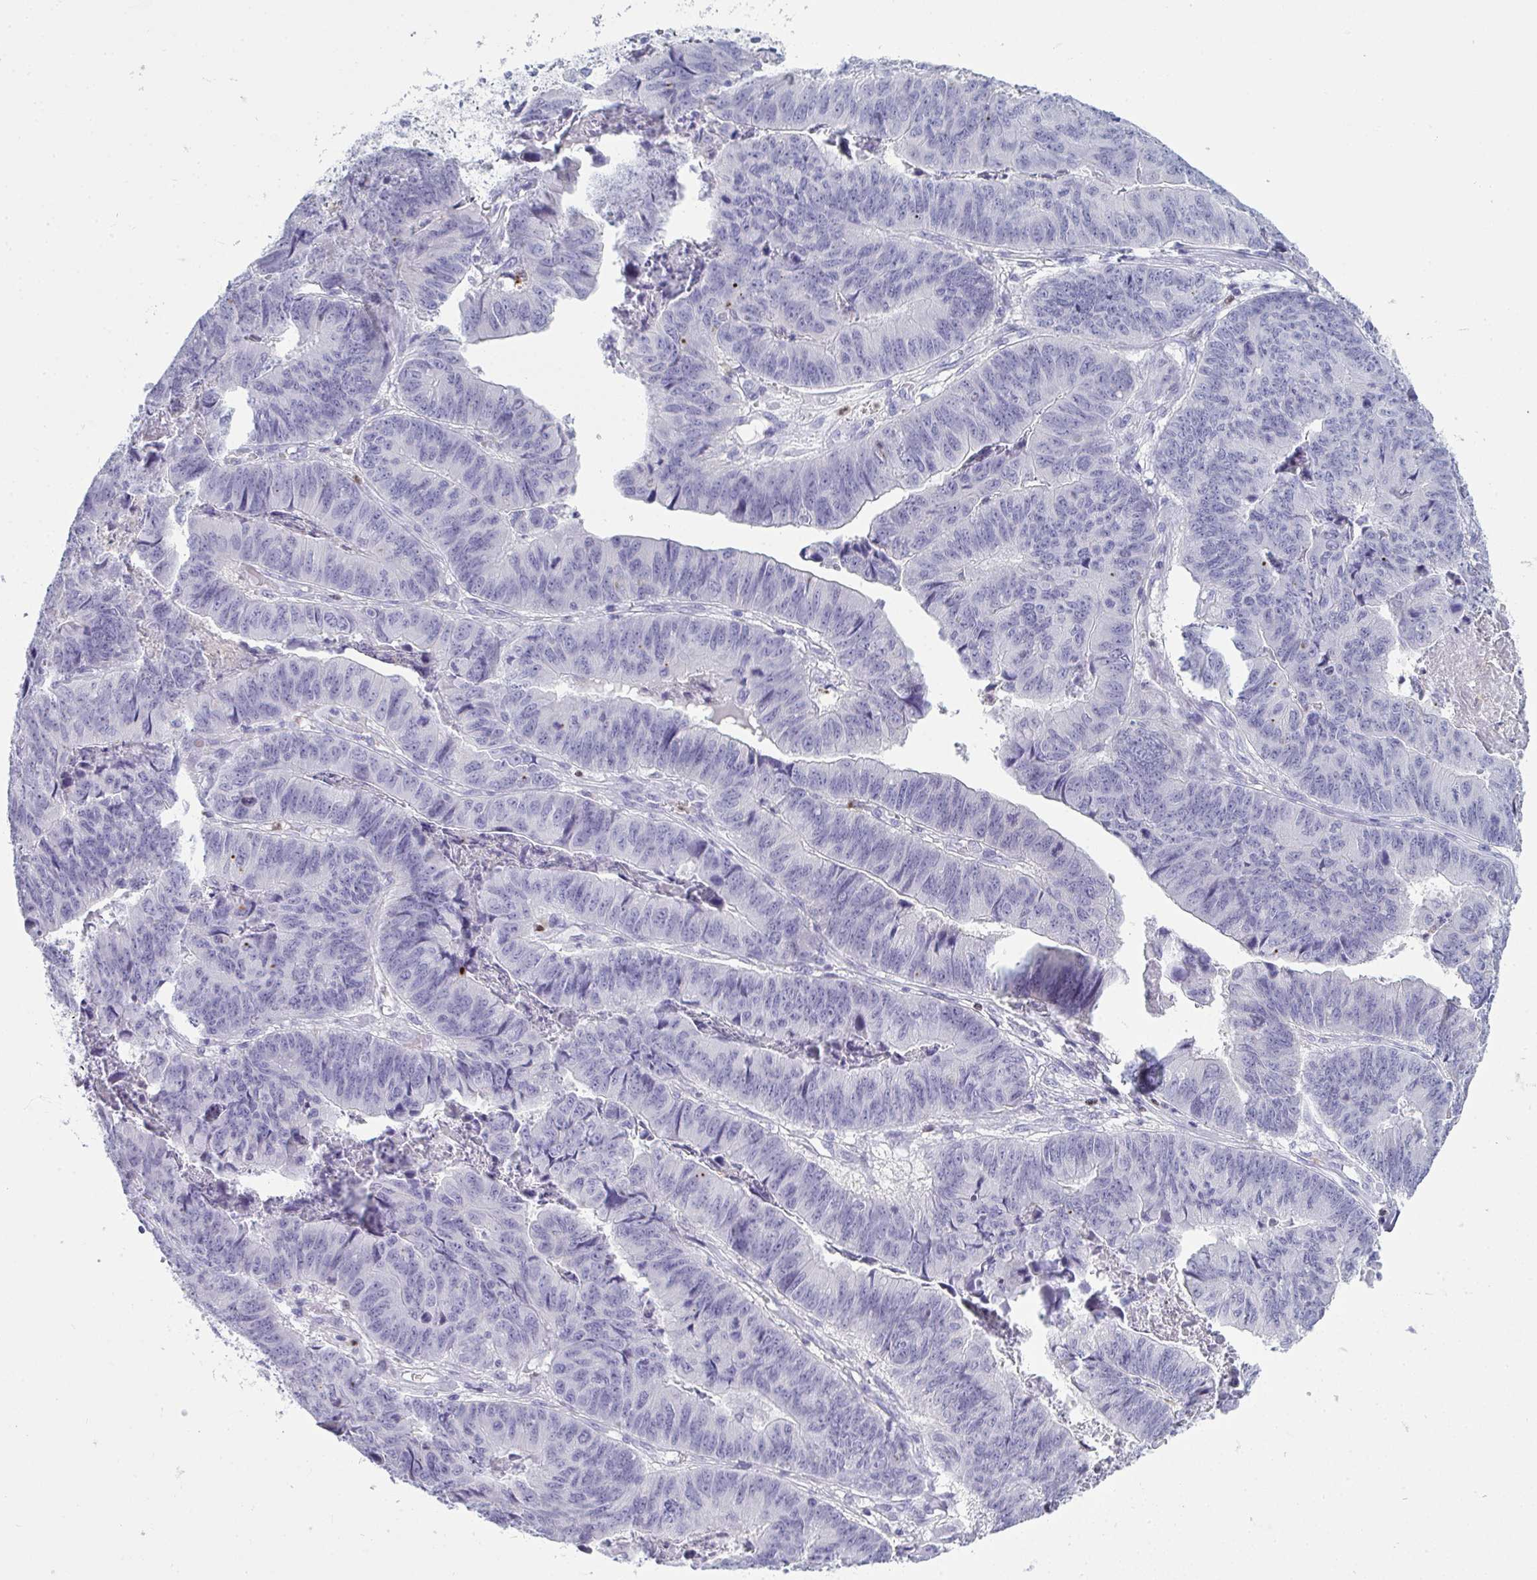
{"staining": {"intensity": "negative", "quantity": "none", "location": "none"}, "tissue": "stomach cancer", "cell_type": "Tumor cells", "image_type": "cancer", "snomed": [{"axis": "morphology", "description": "Adenocarcinoma, NOS"}, {"axis": "topography", "description": "Stomach, lower"}], "caption": "This photomicrograph is of stomach adenocarcinoma stained with IHC to label a protein in brown with the nuclei are counter-stained blue. There is no staining in tumor cells.", "gene": "SERPINB10", "patient": {"sex": "male", "age": 77}}